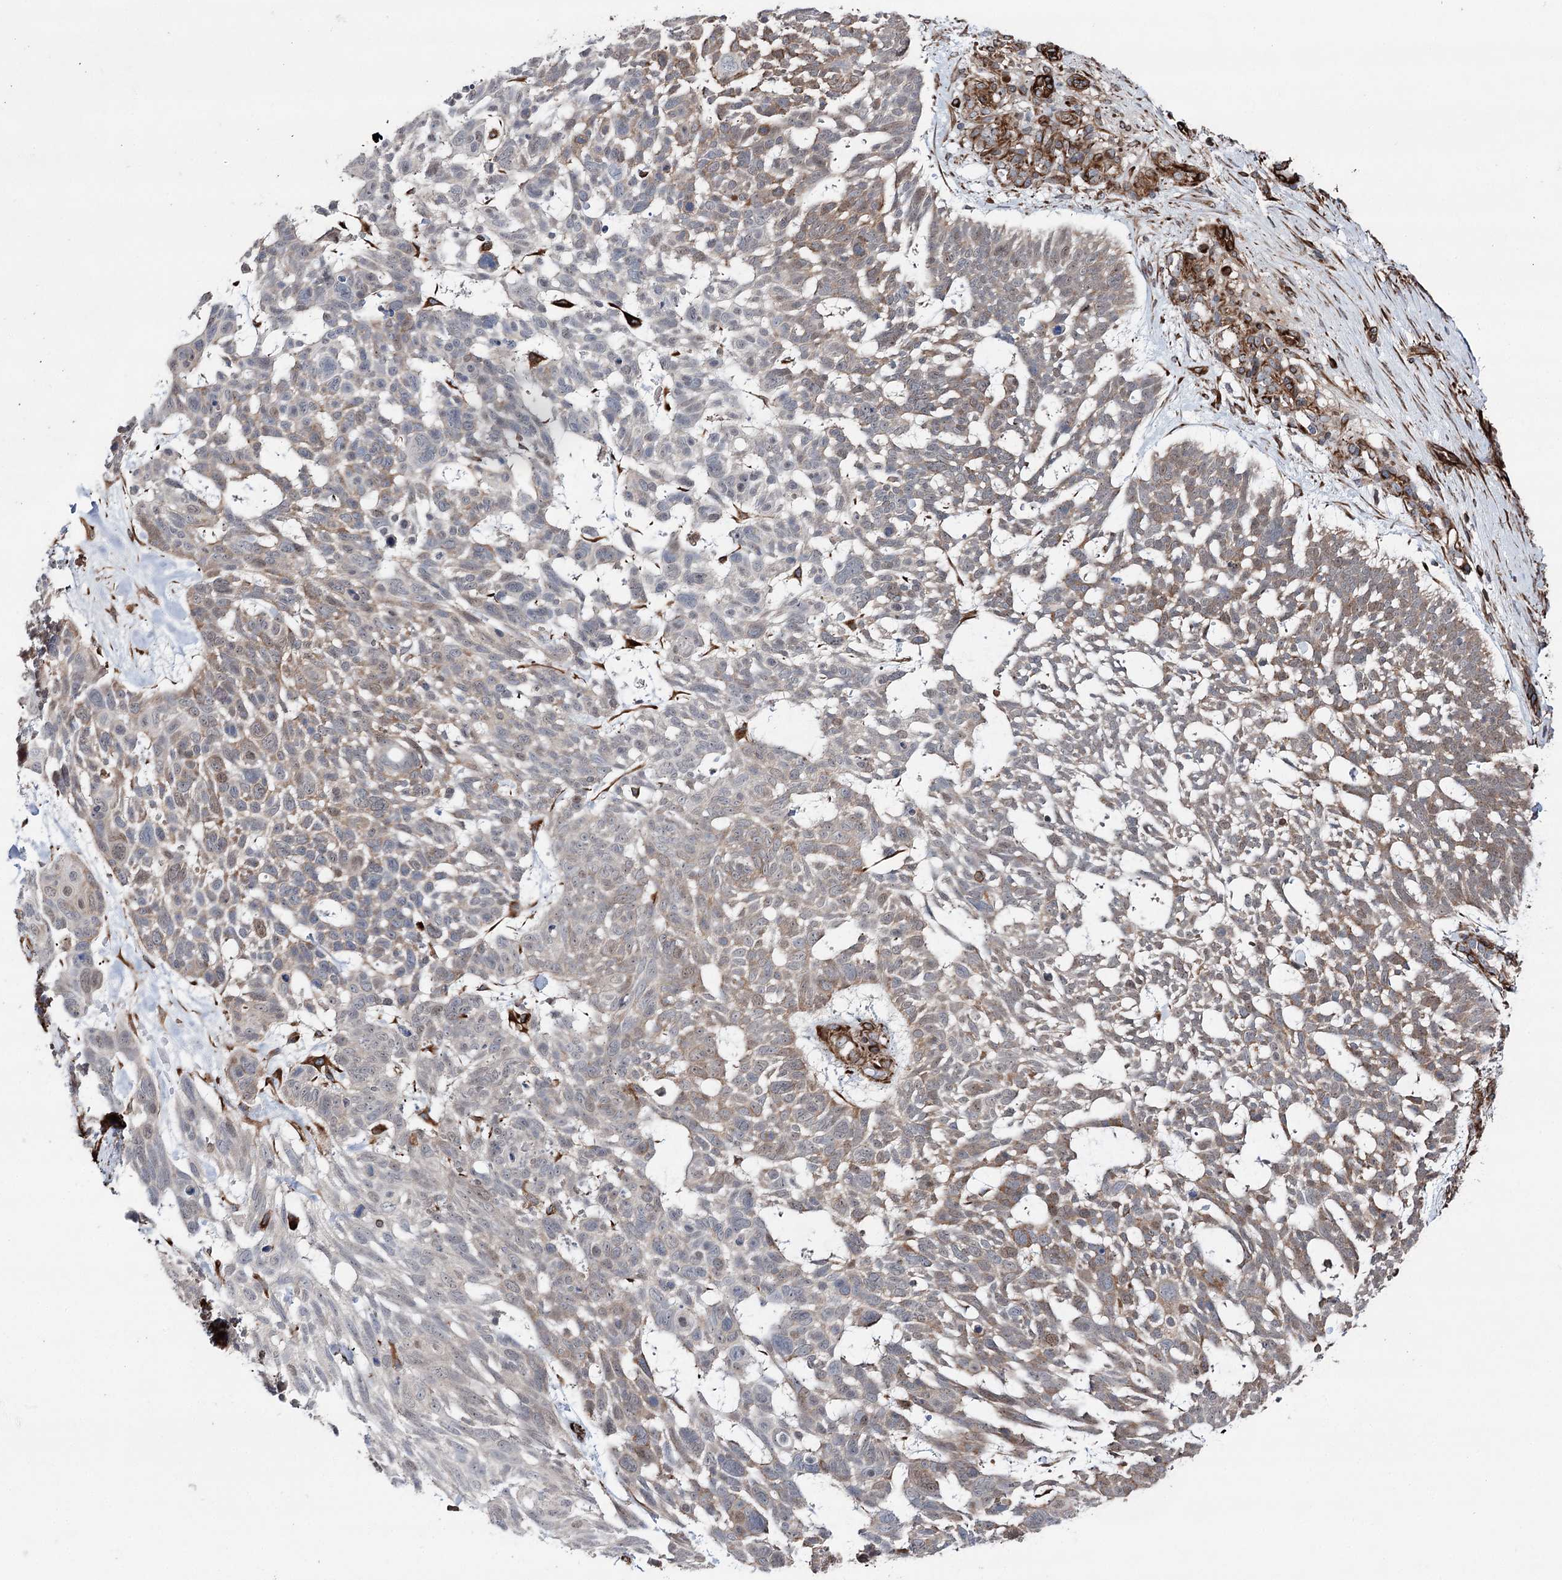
{"staining": {"intensity": "moderate", "quantity": "<25%", "location": "cytoplasmic/membranous"}, "tissue": "skin cancer", "cell_type": "Tumor cells", "image_type": "cancer", "snomed": [{"axis": "morphology", "description": "Basal cell carcinoma"}, {"axis": "topography", "description": "Skin"}], "caption": "Skin cancer stained for a protein (brown) shows moderate cytoplasmic/membranous positive positivity in about <25% of tumor cells.", "gene": "MIB1", "patient": {"sex": "male", "age": 88}}